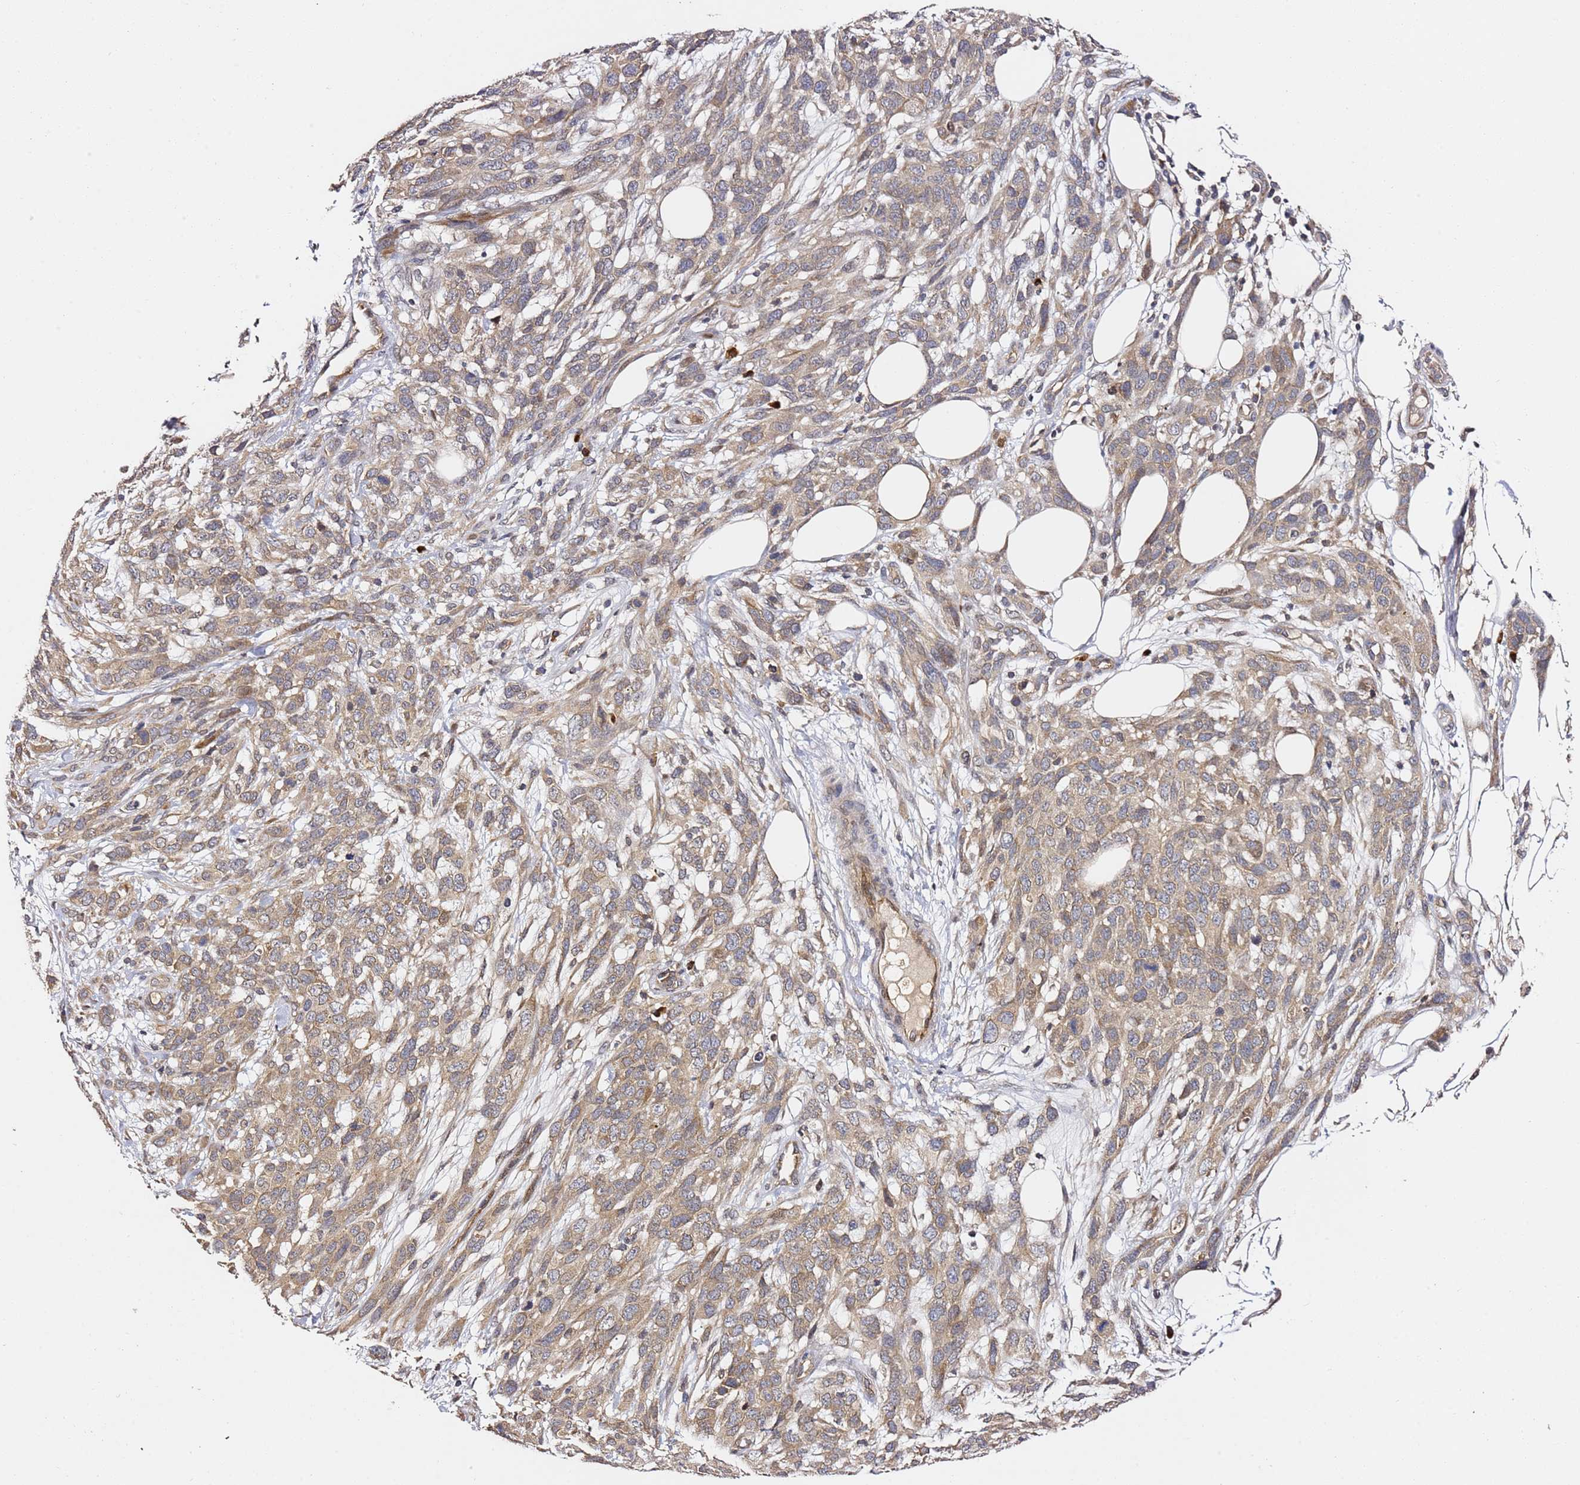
{"staining": {"intensity": "moderate", "quantity": ">75%", "location": "cytoplasmic/membranous"}, "tissue": "melanoma", "cell_type": "Tumor cells", "image_type": "cancer", "snomed": [{"axis": "morphology", "description": "Normal morphology"}, {"axis": "morphology", "description": "Malignant melanoma, NOS"}, {"axis": "topography", "description": "Skin"}], "caption": "There is medium levels of moderate cytoplasmic/membranous expression in tumor cells of malignant melanoma, as demonstrated by immunohistochemical staining (brown color).", "gene": "OSBPL2", "patient": {"sex": "female", "age": 72}}